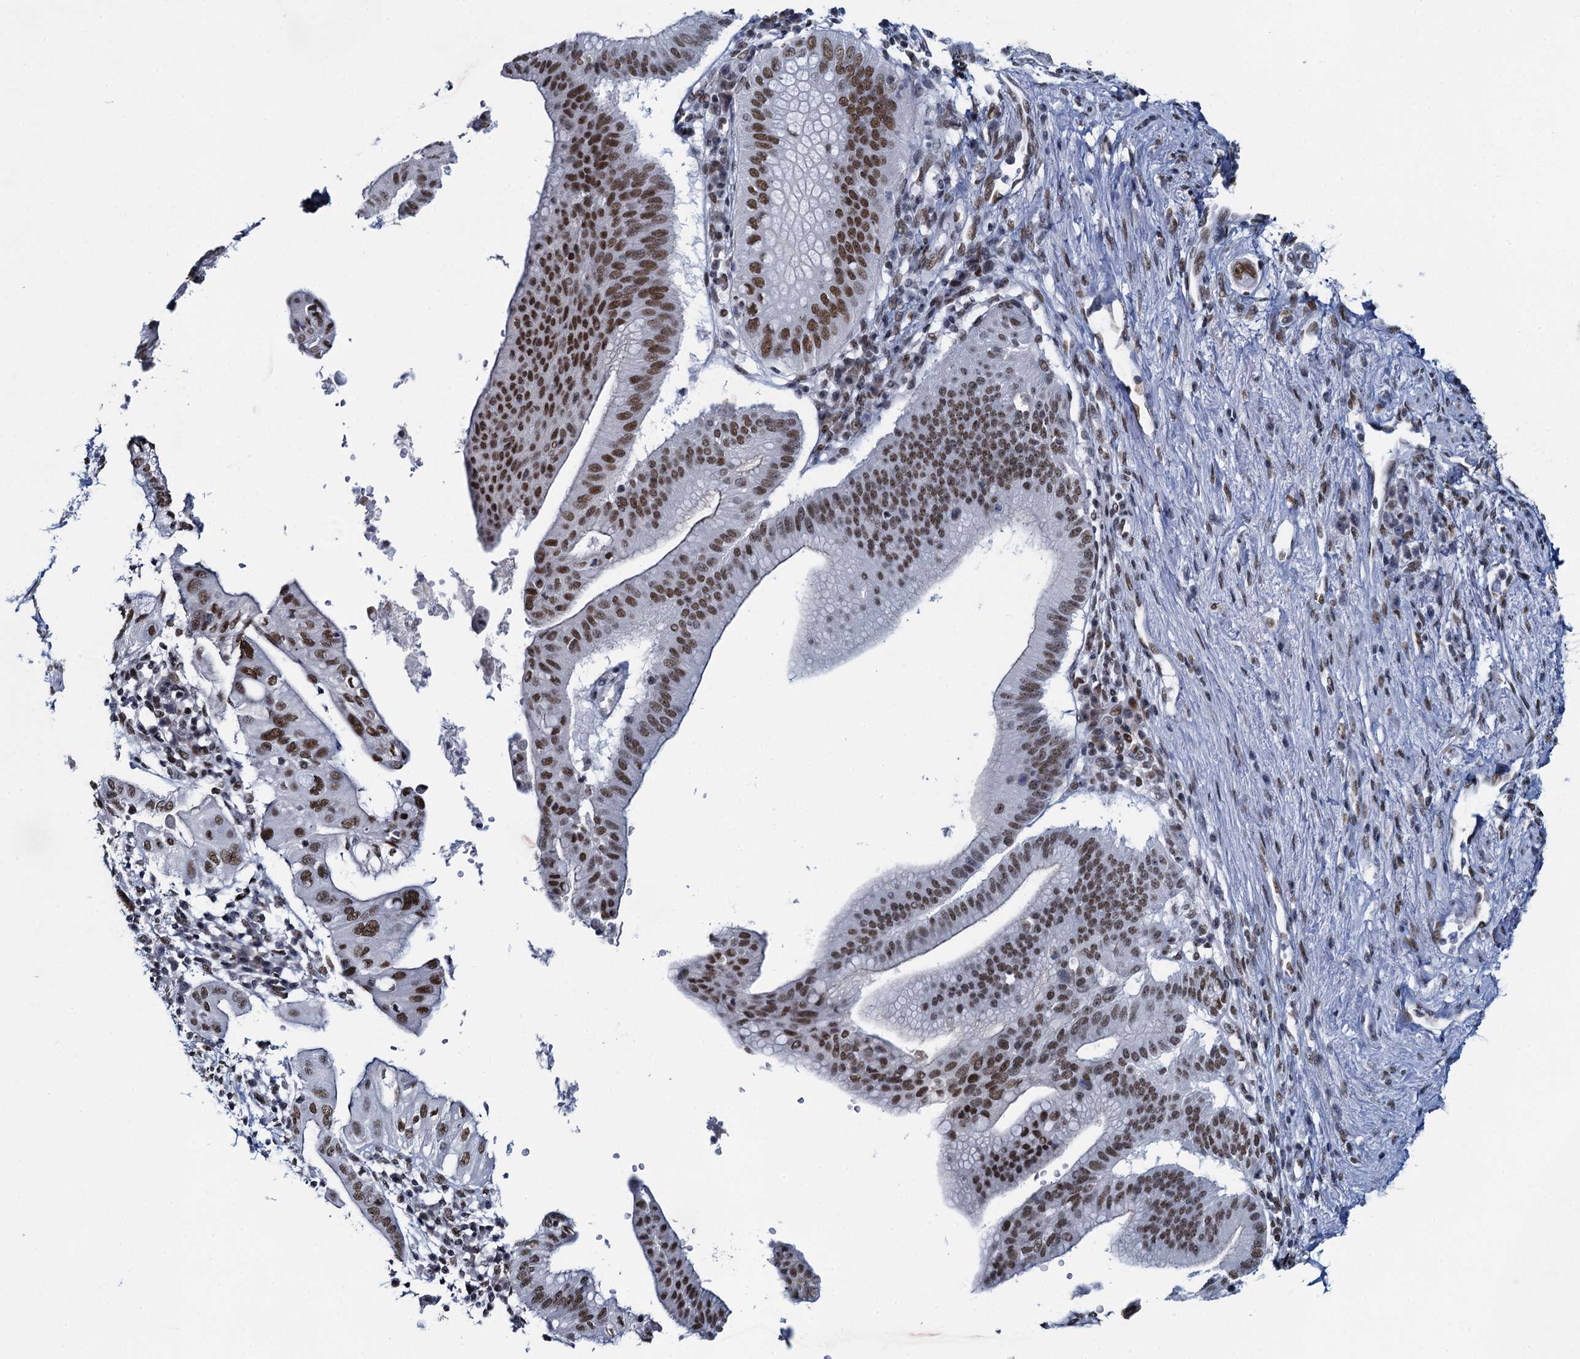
{"staining": {"intensity": "moderate", "quantity": ">75%", "location": "nuclear"}, "tissue": "pancreatic cancer", "cell_type": "Tumor cells", "image_type": "cancer", "snomed": [{"axis": "morphology", "description": "Adenocarcinoma, NOS"}, {"axis": "topography", "description": "Pancreas"}], "caption": "IHC (DAB) staining of human adenocarcinoma (pancreatic) reveals moderate nuclear protein positivity in approximately >75% of tumor cells.", "gene": "HNRNPUL2", "patient": {"sex": "male", "age": 68}}